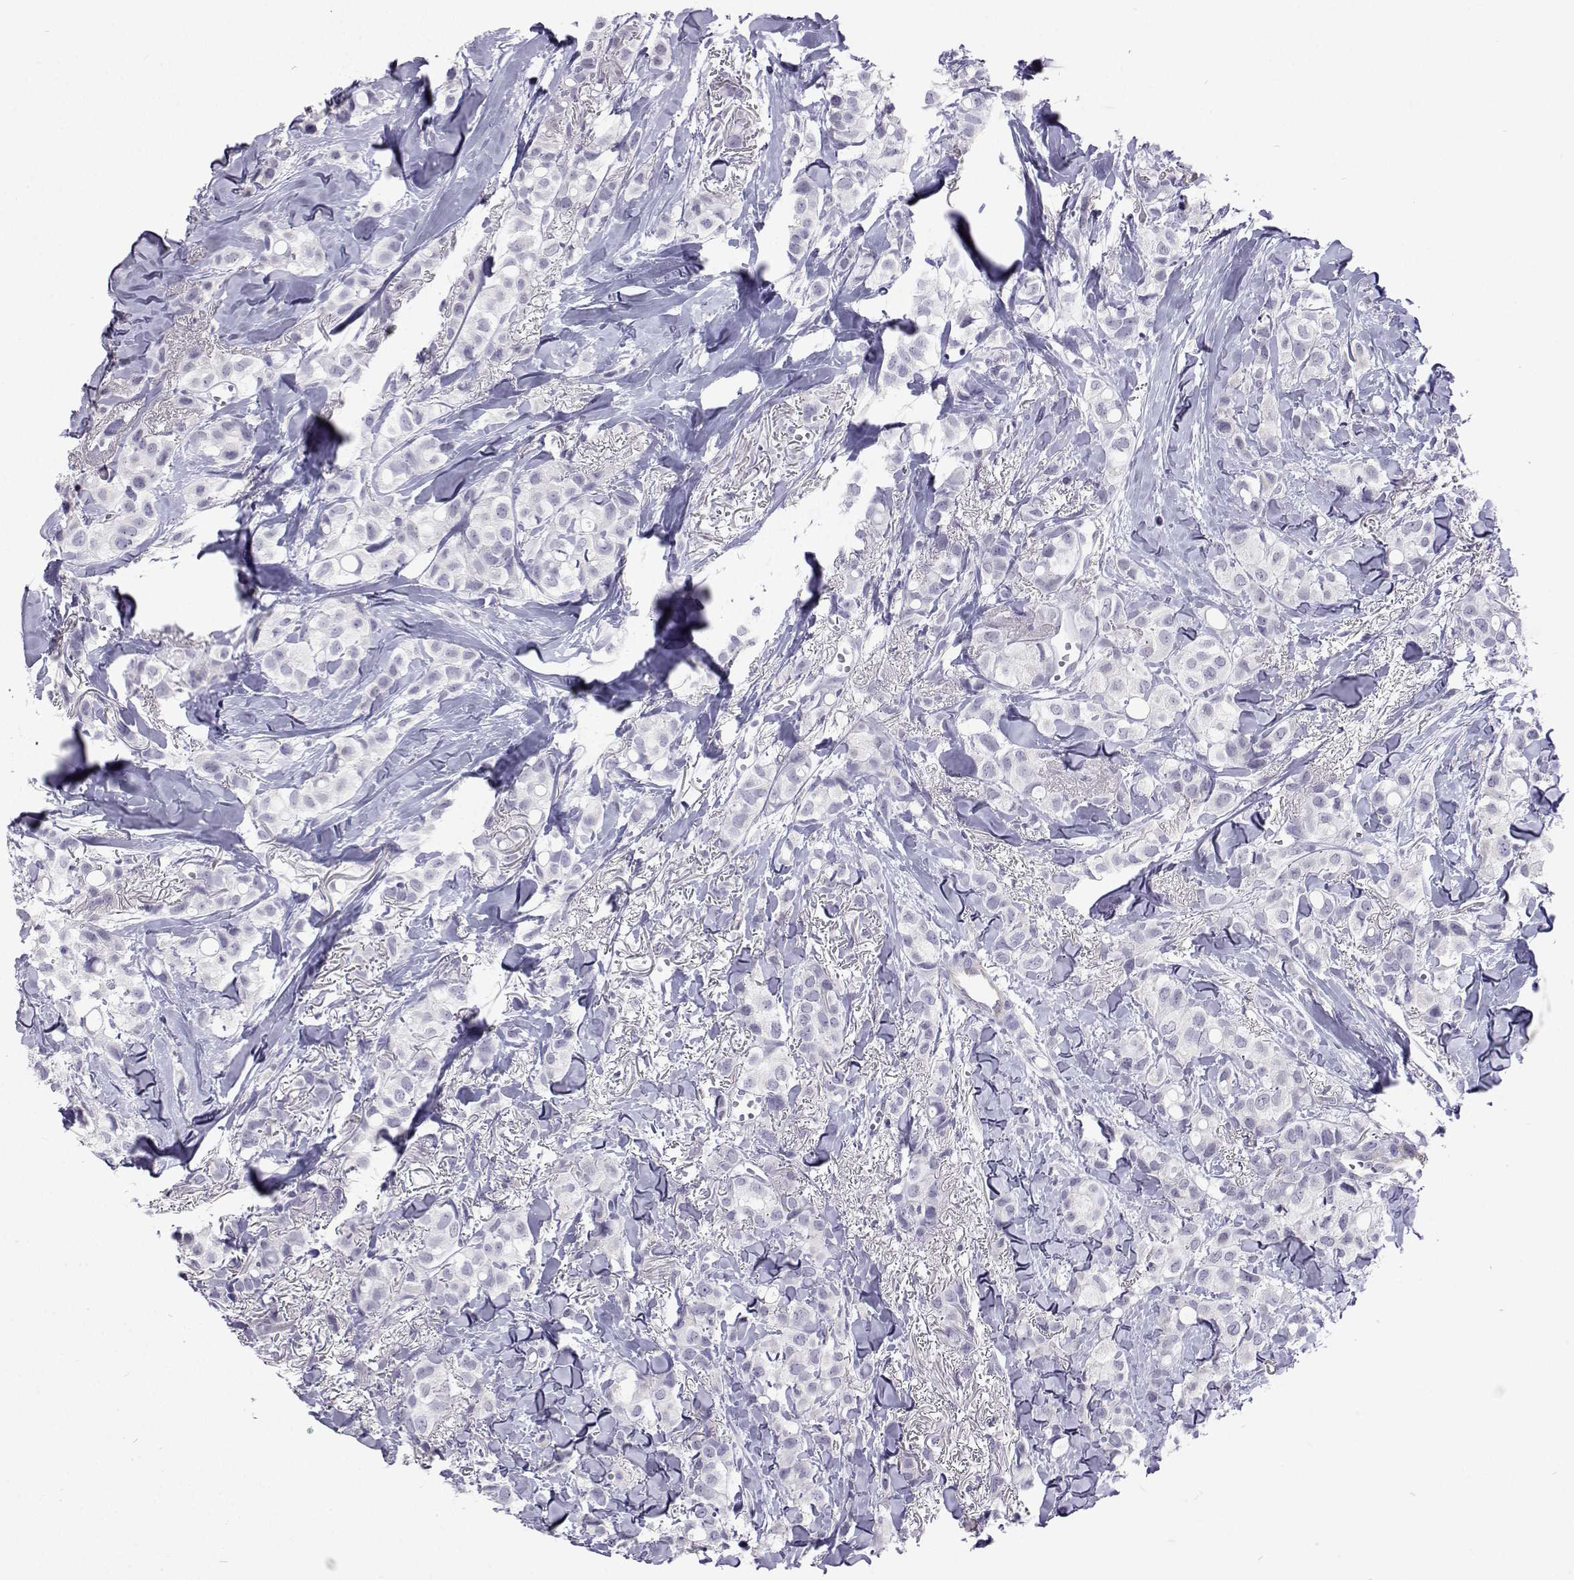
{"staining": {"intensity": "negative", "quantity": "none", "location": "none"}, "tissue": "breast cancer", "cell_type": "Tumor cells", "image_type": "cancer", "snomed": [{"axis": "morphology", "description": "Duct carcinoma"}, {"axis": "topography", "description": "Breast"}], "caption": "Immunohistochemical staining of breast cancer (intraductal carcinoma) demonstrates no significant staining in tumor cells.", "gene": "GALM", "patient": {"sex": "female", "age": 85}}